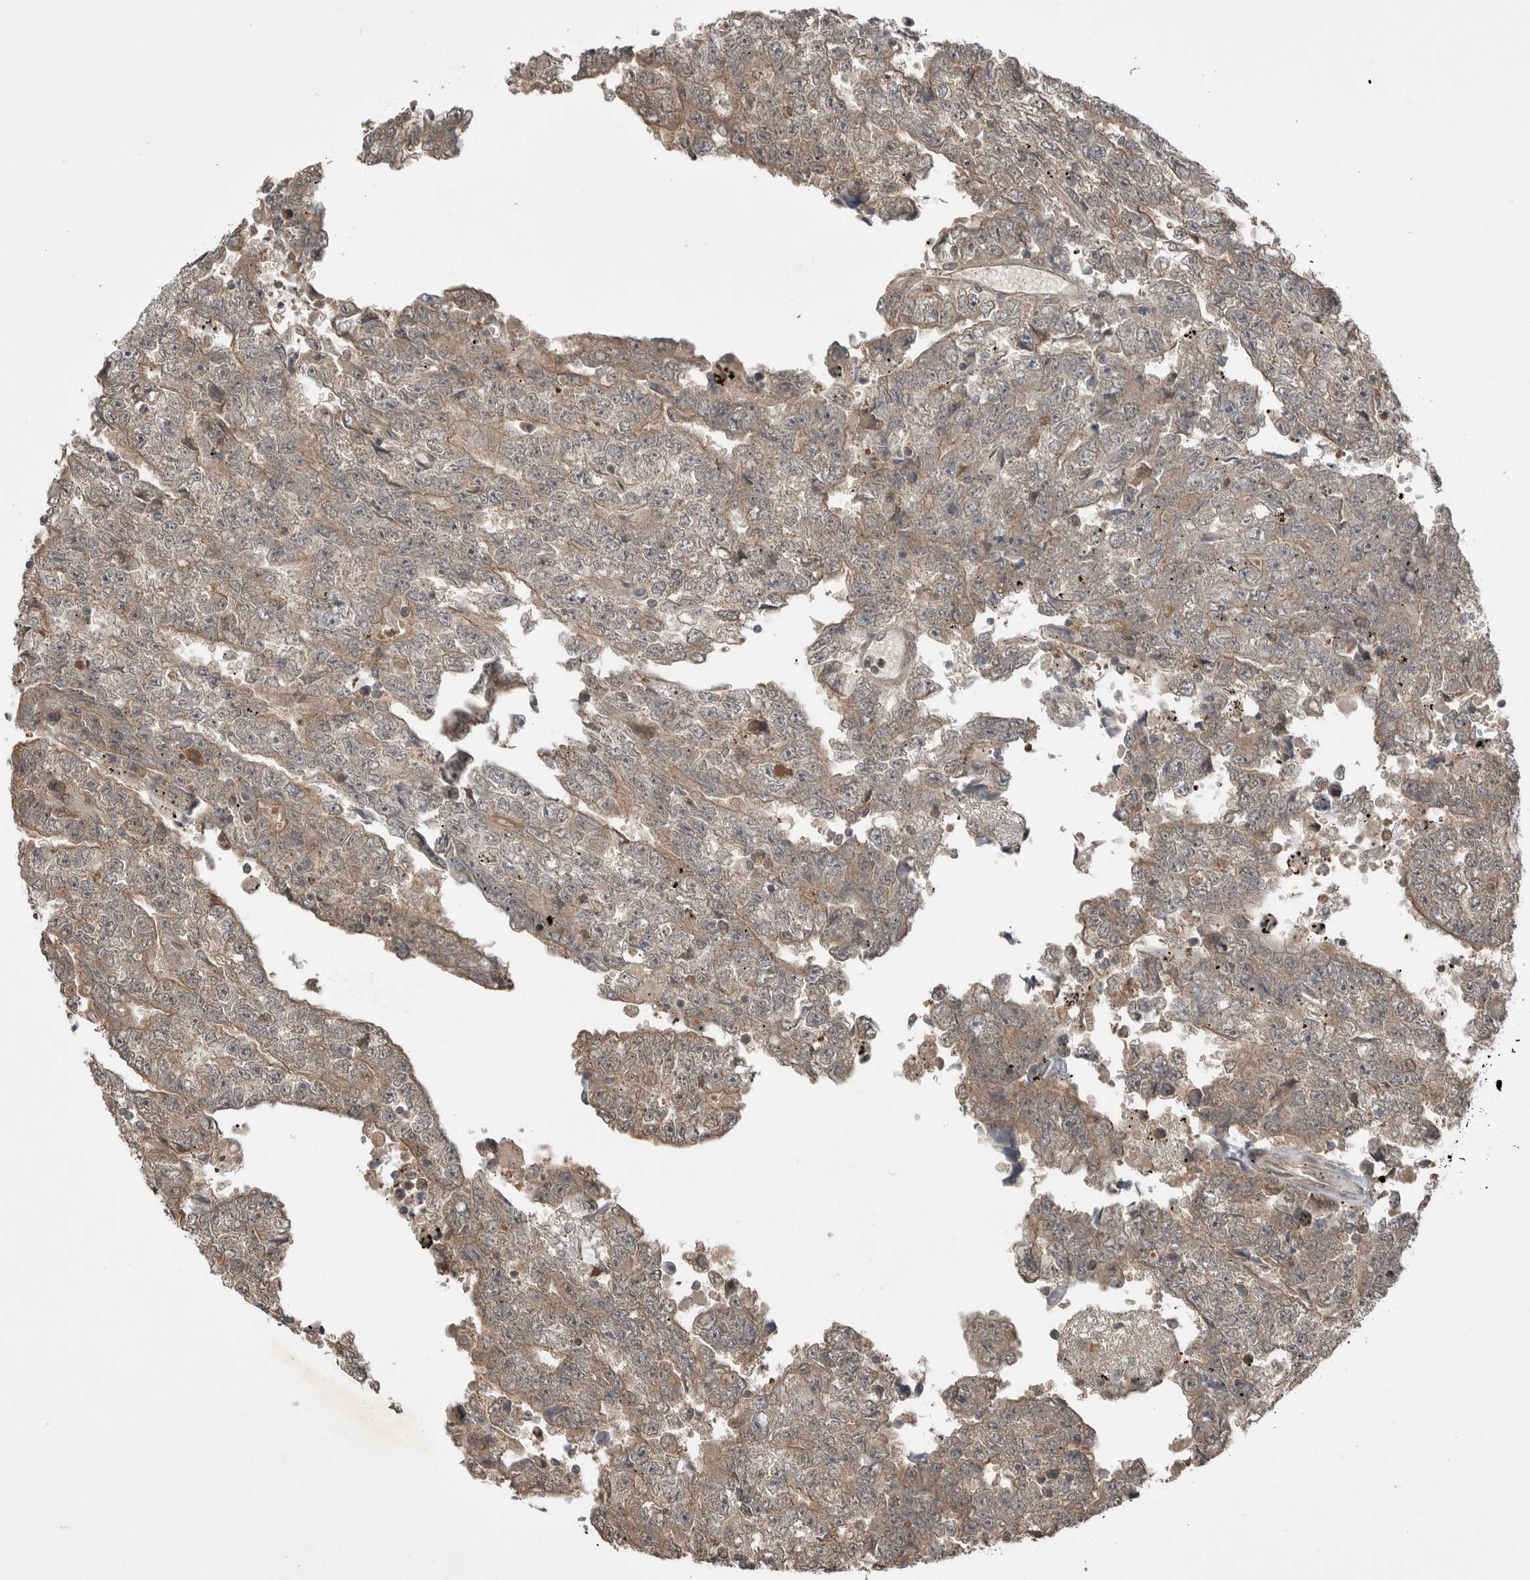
{"staining": {"intensity": "weak", "quantity": ">75%", "location": "cytoplasmic/membranous,nuclear"}, "tissue": "testis cancer", "cell_type": "Tumor cells", "image_type": "cancer", "snomed": [{"axis": "morphology", "description": "Carcinoma, Embryonal, NOS"}, {"axis": "topography", "description": "Testis"}], "caption": "Brown immunohistochemical staining in human testis embryonal carcinoma shows weak cytoplasmic/membranous and nuclear positivity in about >75% of tumor cells. (DAB (3,3'-diaminobenzidine) IHC with brightfield microscopy, high magnification).", "gene": "MFAP3L", "patient": {"sex": "male", "age": 25}}